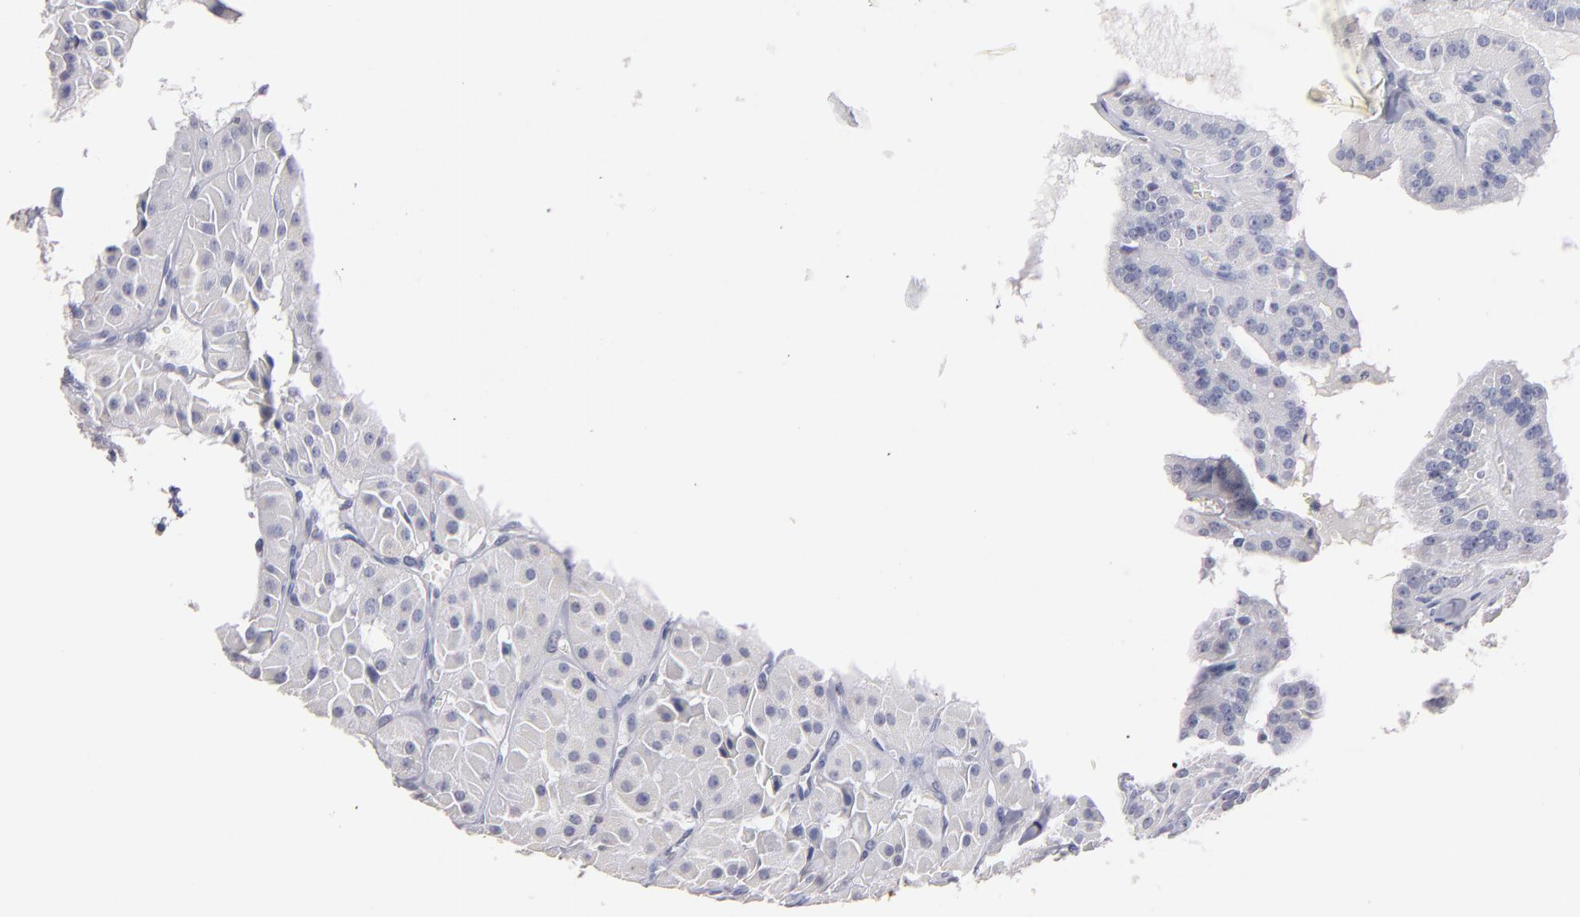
{"staining": {"intensity": "negative", "quantity": "none", "location": "none"}, "tissue": "thyroid cancer", "cell_type": "Tumor cells", "image_type": "cancer", "snomed": [{"axis": "morphology", "description": "Carcinoma, NOS"}, {"axis": "topography", "description": "Thyroid gland"}], "caption": "IHC histopathology image of neoplastic tissue: human thyroid cancer (carcinoma) stained with DAB shows no significant protein staining in tumor cells.", "gene": "SOX10", "patient": {"sex": "male", "age": 76}}